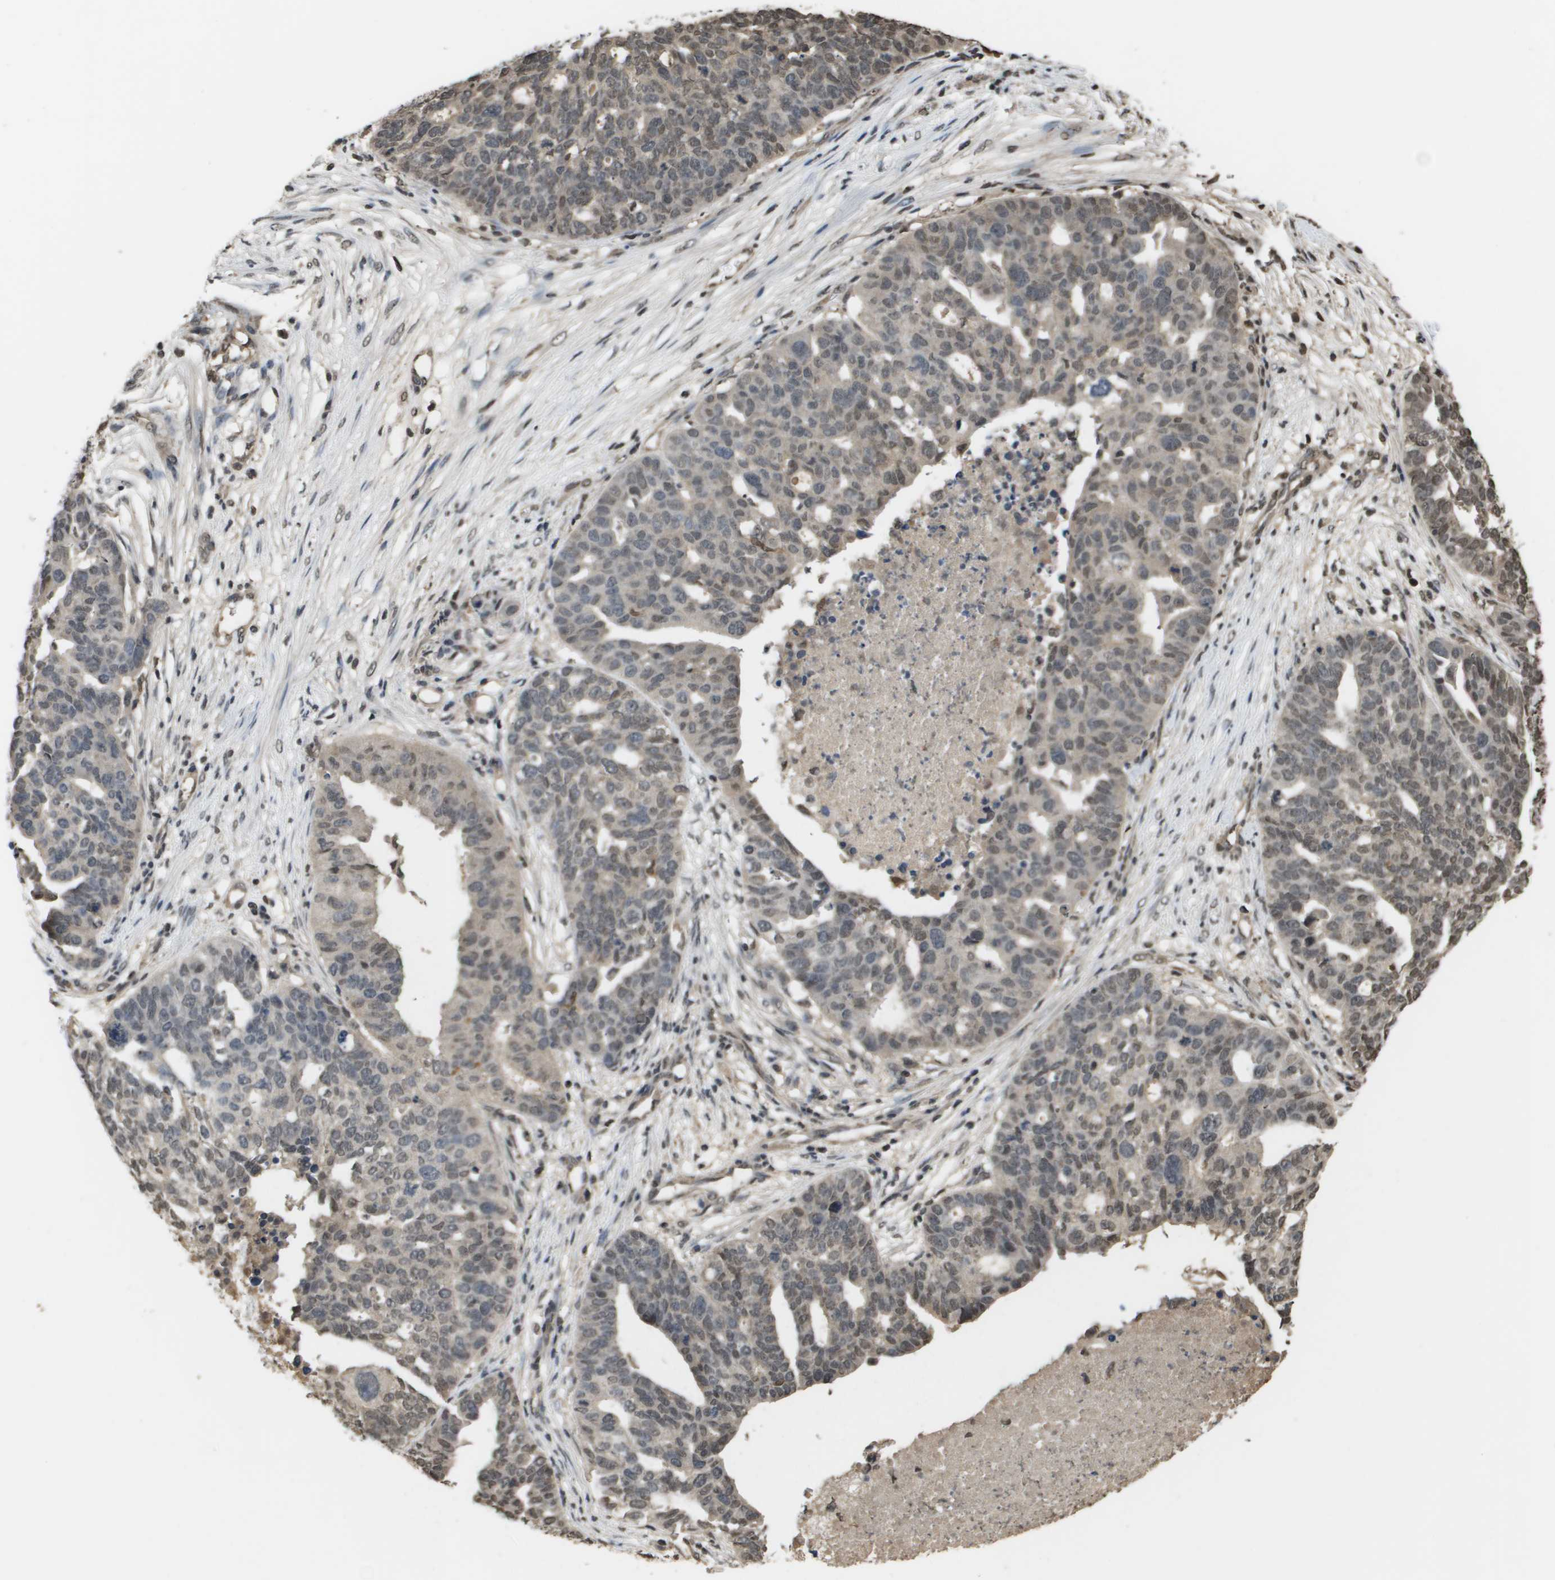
{"staining": {"intensity": "weak", "quantity": "25%-75%", "location": "nuclear"}, "tissue": "ovarian cancer", "cell_type": "Tumor cells", "image_type": "cancer", "snomed": [{"axis": "morphology", "description": "Cystadenocarcinoma, serous, NOS"}, {"axis": "topography", "description": "Ovary"}], "caption": "DAB (3,3'-diaminobenzidine) immunohistochemical staining of serous cystadenocarcinoma (ovarian) exhibits weak nuclear protein positivity in approximately 25%-75% of tumor cells. The protein is shown in brown color, while the nuclei are stained blue.", "gene": "NDRG2", "patient": {"sex": "female", "age": 59}}